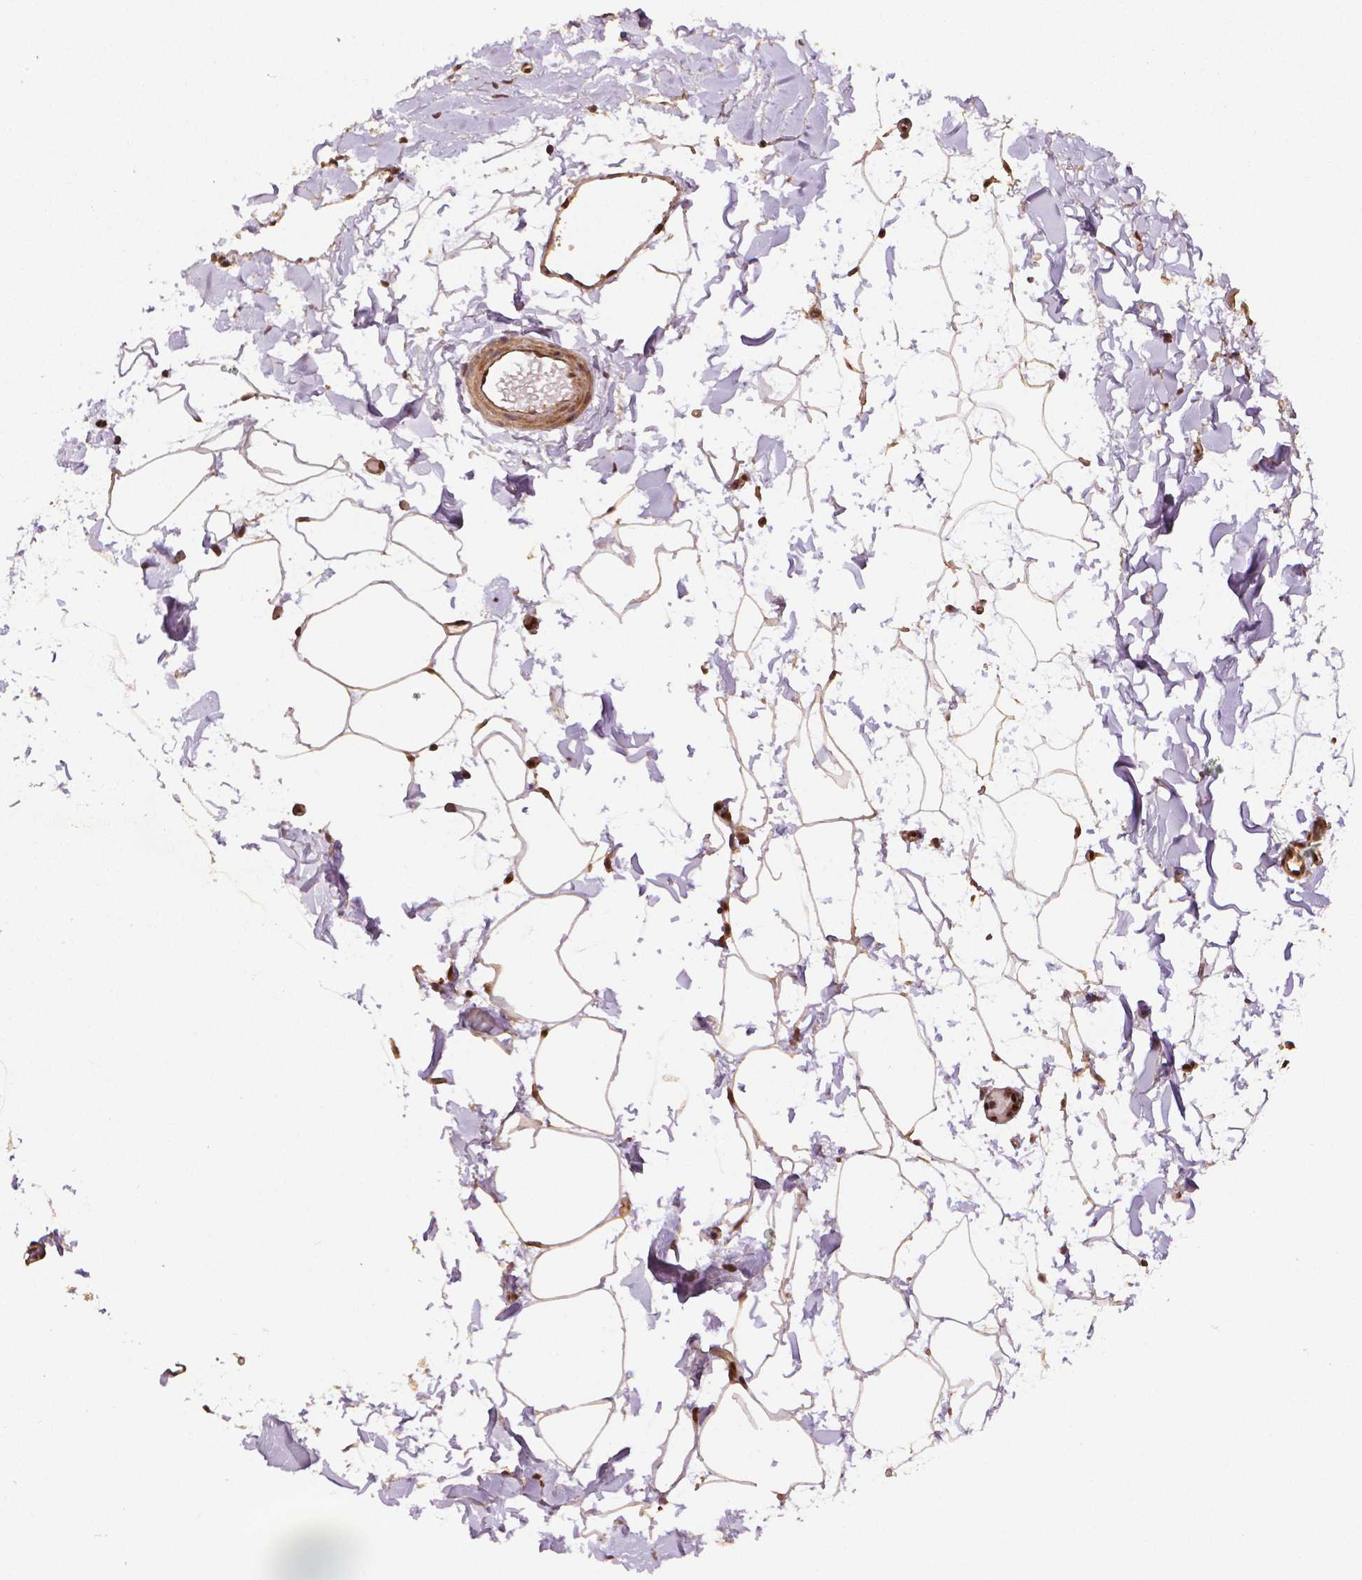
{"staining": {"intensity": "moderate", "quantity": ">75%", "location": "nuclear"}, "tissue": "adipose tissue", "cell_type": "Adipocytes", "image_type": "normal", "snomed": [{"axis": "morphology", "description": "Normal tissue, NOS"}, {"axis": "topography", "description": "Gallbladder"}, {"axis": "topography", "description": "Peripheral nerve tissue"}], "caption": "Immunohistochemistry (DAB) staining of benign human adipose tissue exhibits moderate nuclear protein staining in about >75% of adipocytes.", "gene": "STAT3", "patient": {"sex": "female", "age": 45}}